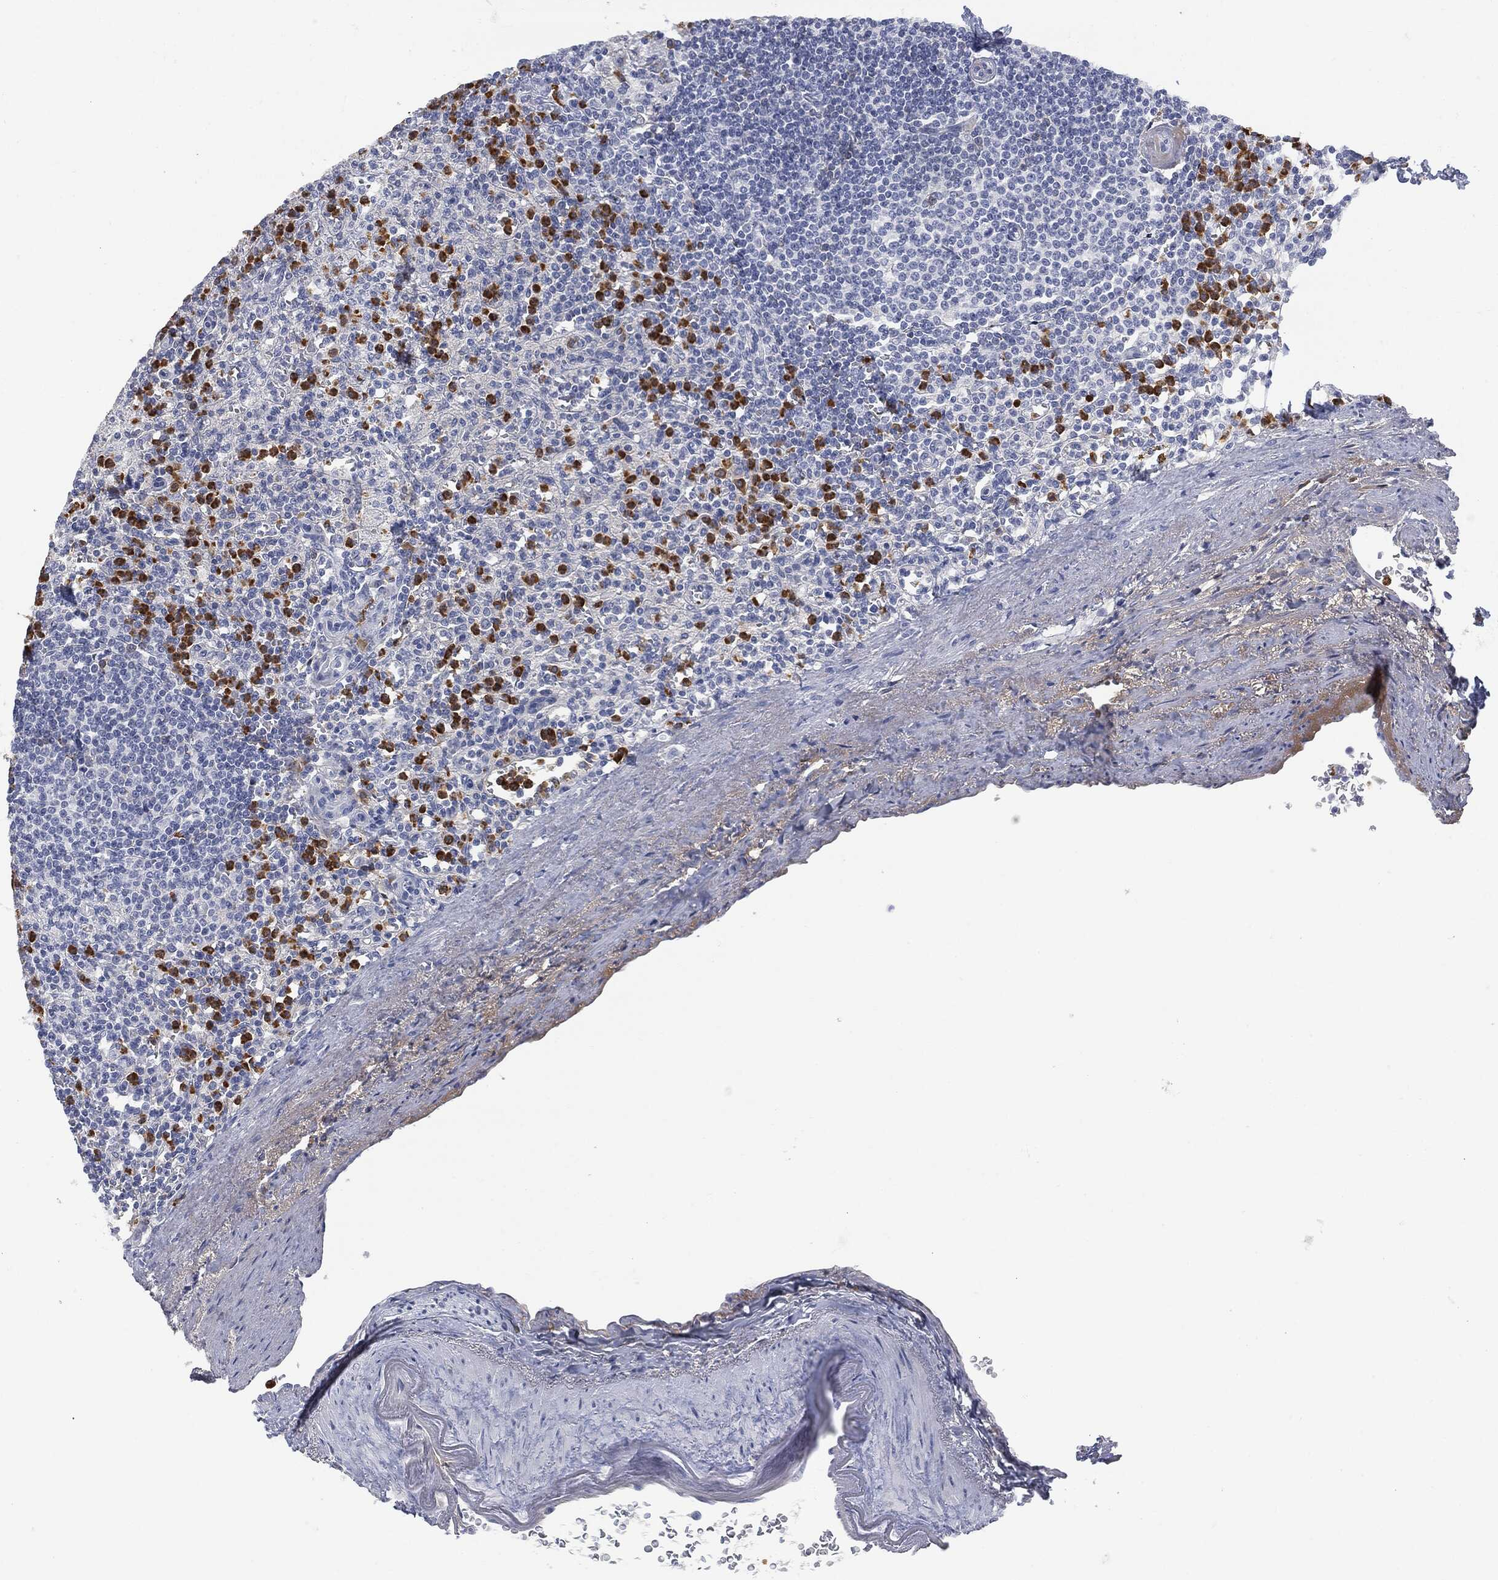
{"staining": {"intensity": "strong", "quantity": "<25%", "location": "cytoplasmic/membranous"}, "tissue": "spleen", "cell_type": "Cells in red pulp", "image_type": "normal", "snomed": [{"axis": "morphology", "description": "Normal tissue, NOS"}, {"axis": "topography", "description": "Spleen"}], "caption": "An image showing strong cytoplasmic/membranous staining in approximately <25% of cells in red pulp in normal spleen, as visualized by brown immunohistochemical staining.", "gene": "BTK", "patient": {"sex": "female", "age": 74}}